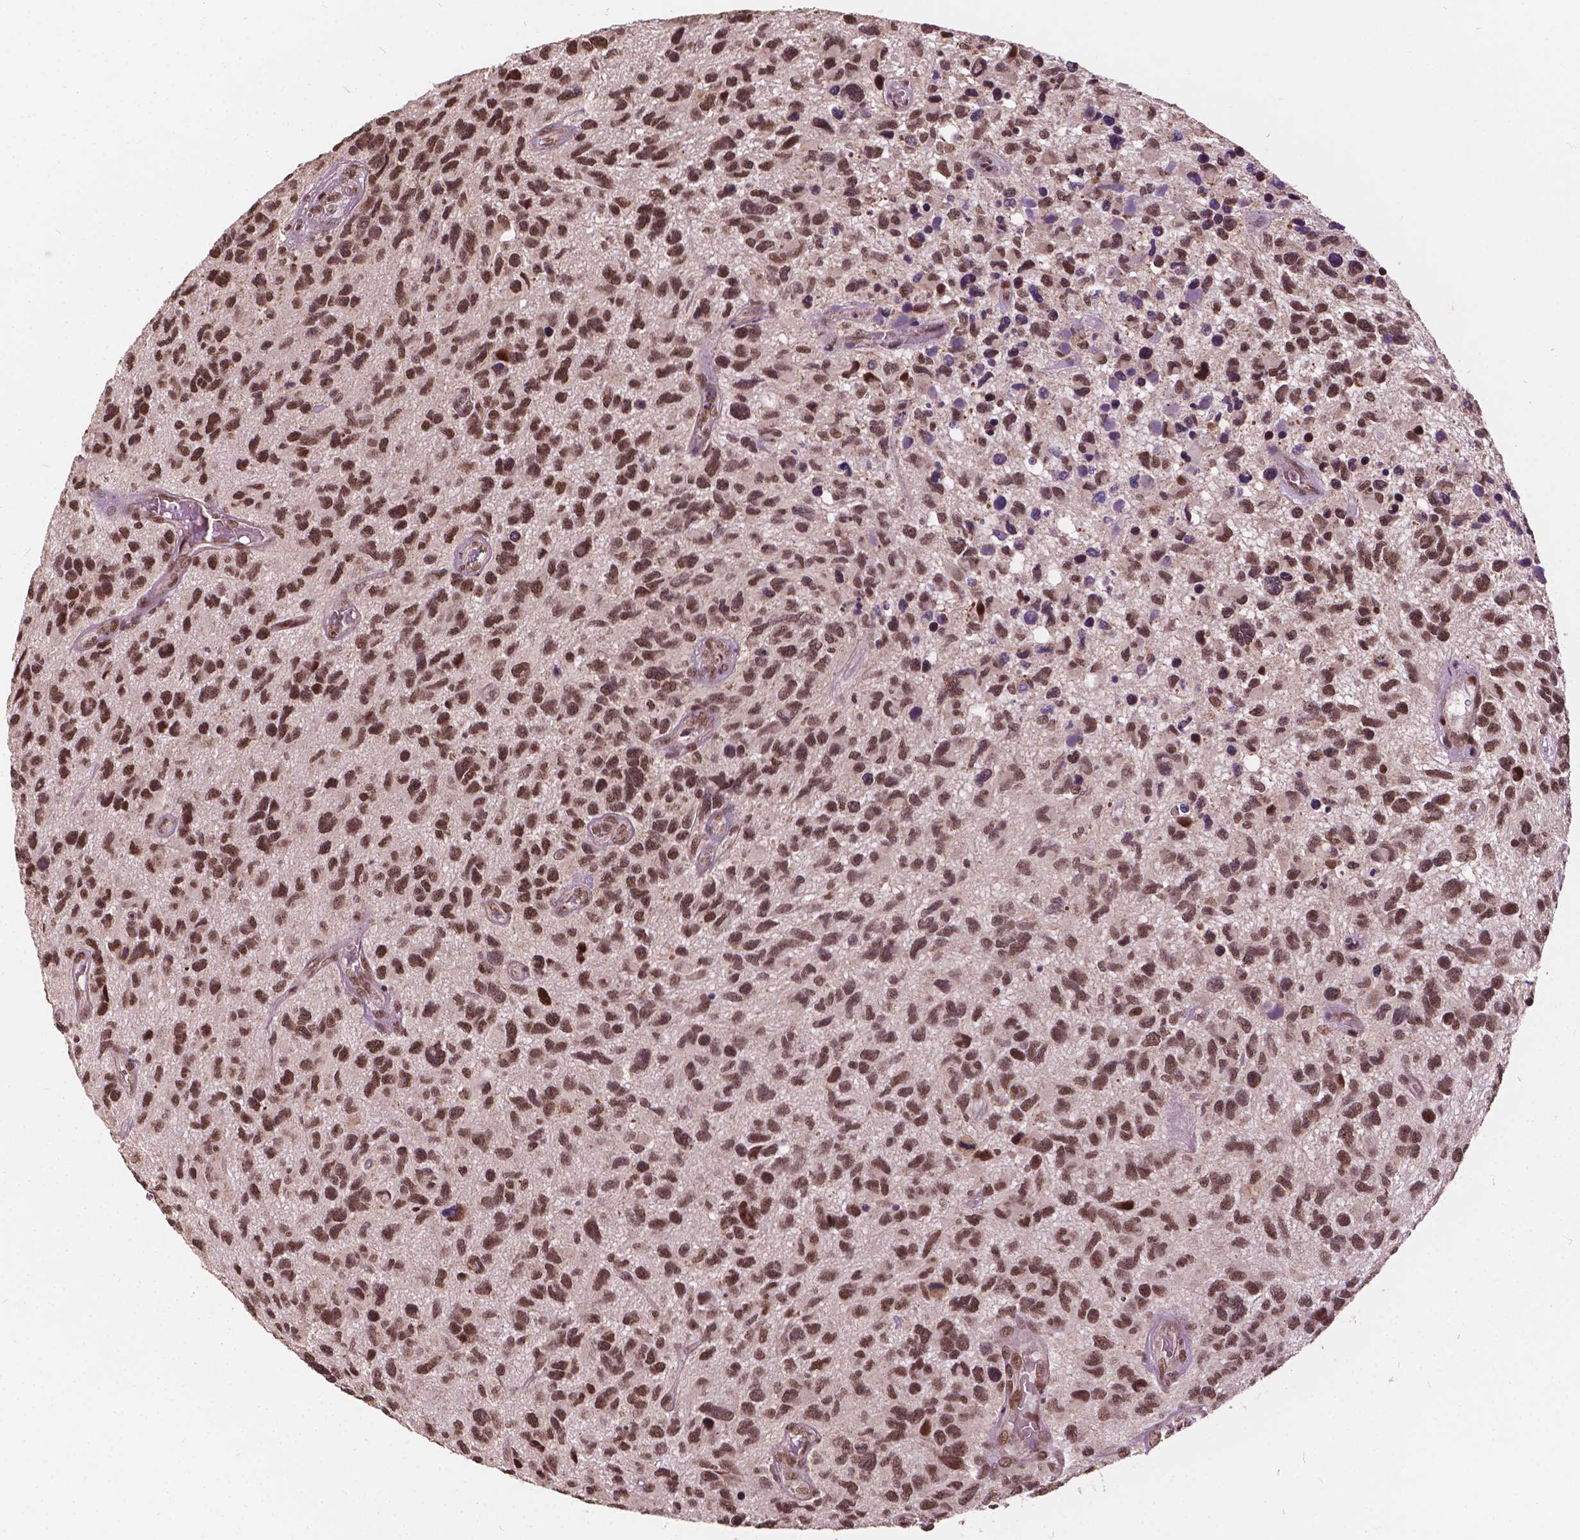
{"staining": {"intensity": "moderate", "quantity": ">75%", "location": "nuclear"}, "tissue": "glioma", "cell_type": "Tumor cells", "image_type": "cancer", "snomed": [{"axis": "morphology", "description": "Glioma, malignant, NOS"}, {"axis": "morphology", "description": "Glioma, malignant, High grade"}, {"axis": "topography", "description": "Brain"}], "caption": "A micrograph of glioma stained for a protein demonstrates moderate nuclear brown staining in tumor cells.", "gene": "GPS2", "patient": {"sex": "female", "age": 71}}